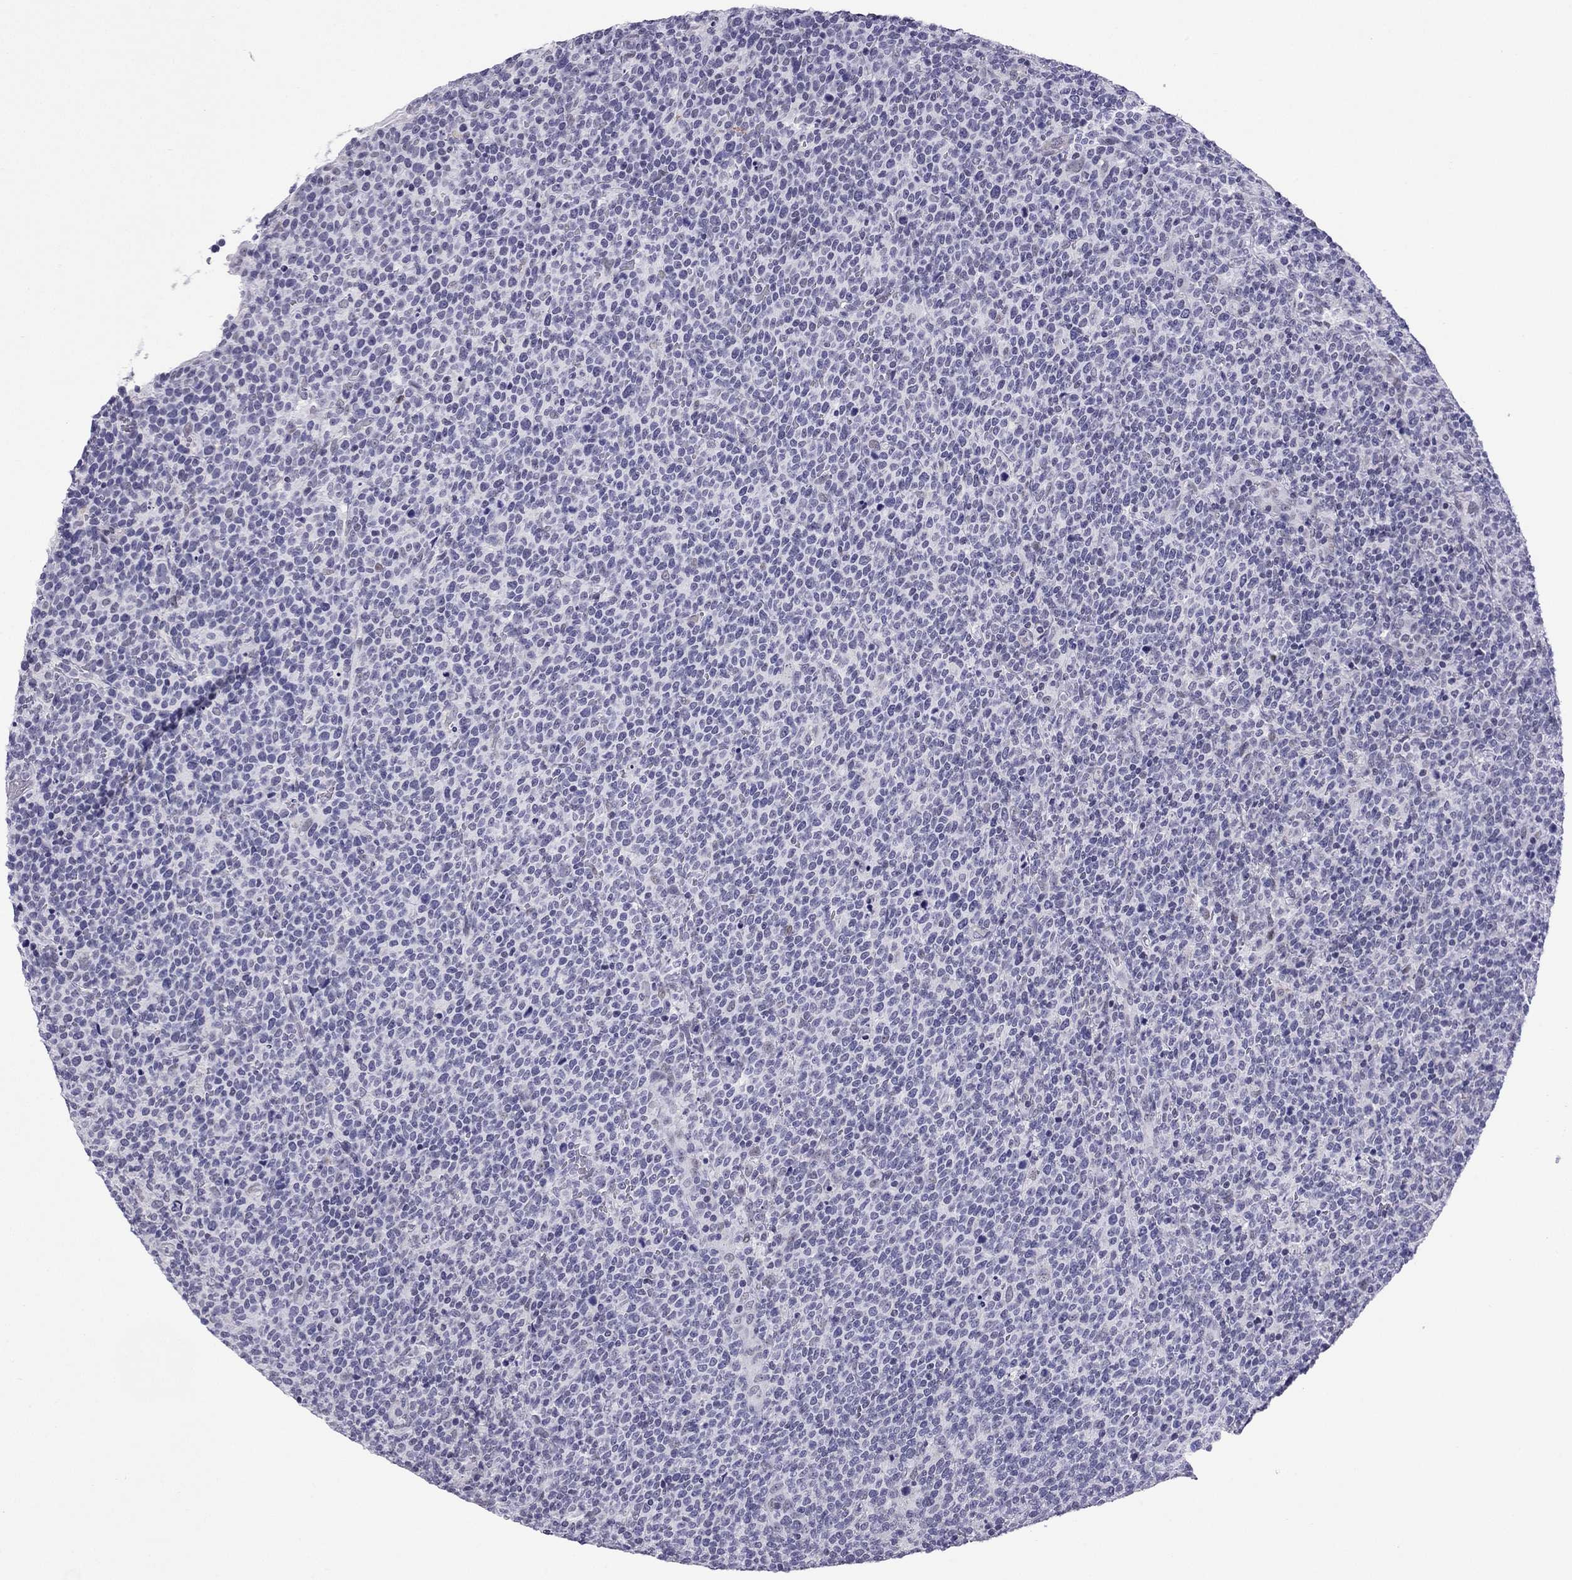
{"staining": {"intensity": "negative", "quantity": "none", "location": "none"}, "tissue": "lymphoma", "cell_type": "Tumor cells", "image_type": "cancer", "snomed": [{"axis": "morphology", "description": "Malignant lymphoma, non-Hodgkin's type, High grade"}, {"axis": "topography", "description": "Lymph node"}], "caption": "Image shows no significant protein positivity in tumor cells of malignant lymphoma, non-Hodgkin's type (high-grade).", "gene": "ZNF646", "patient": {"sex": "male", "age": 61}}